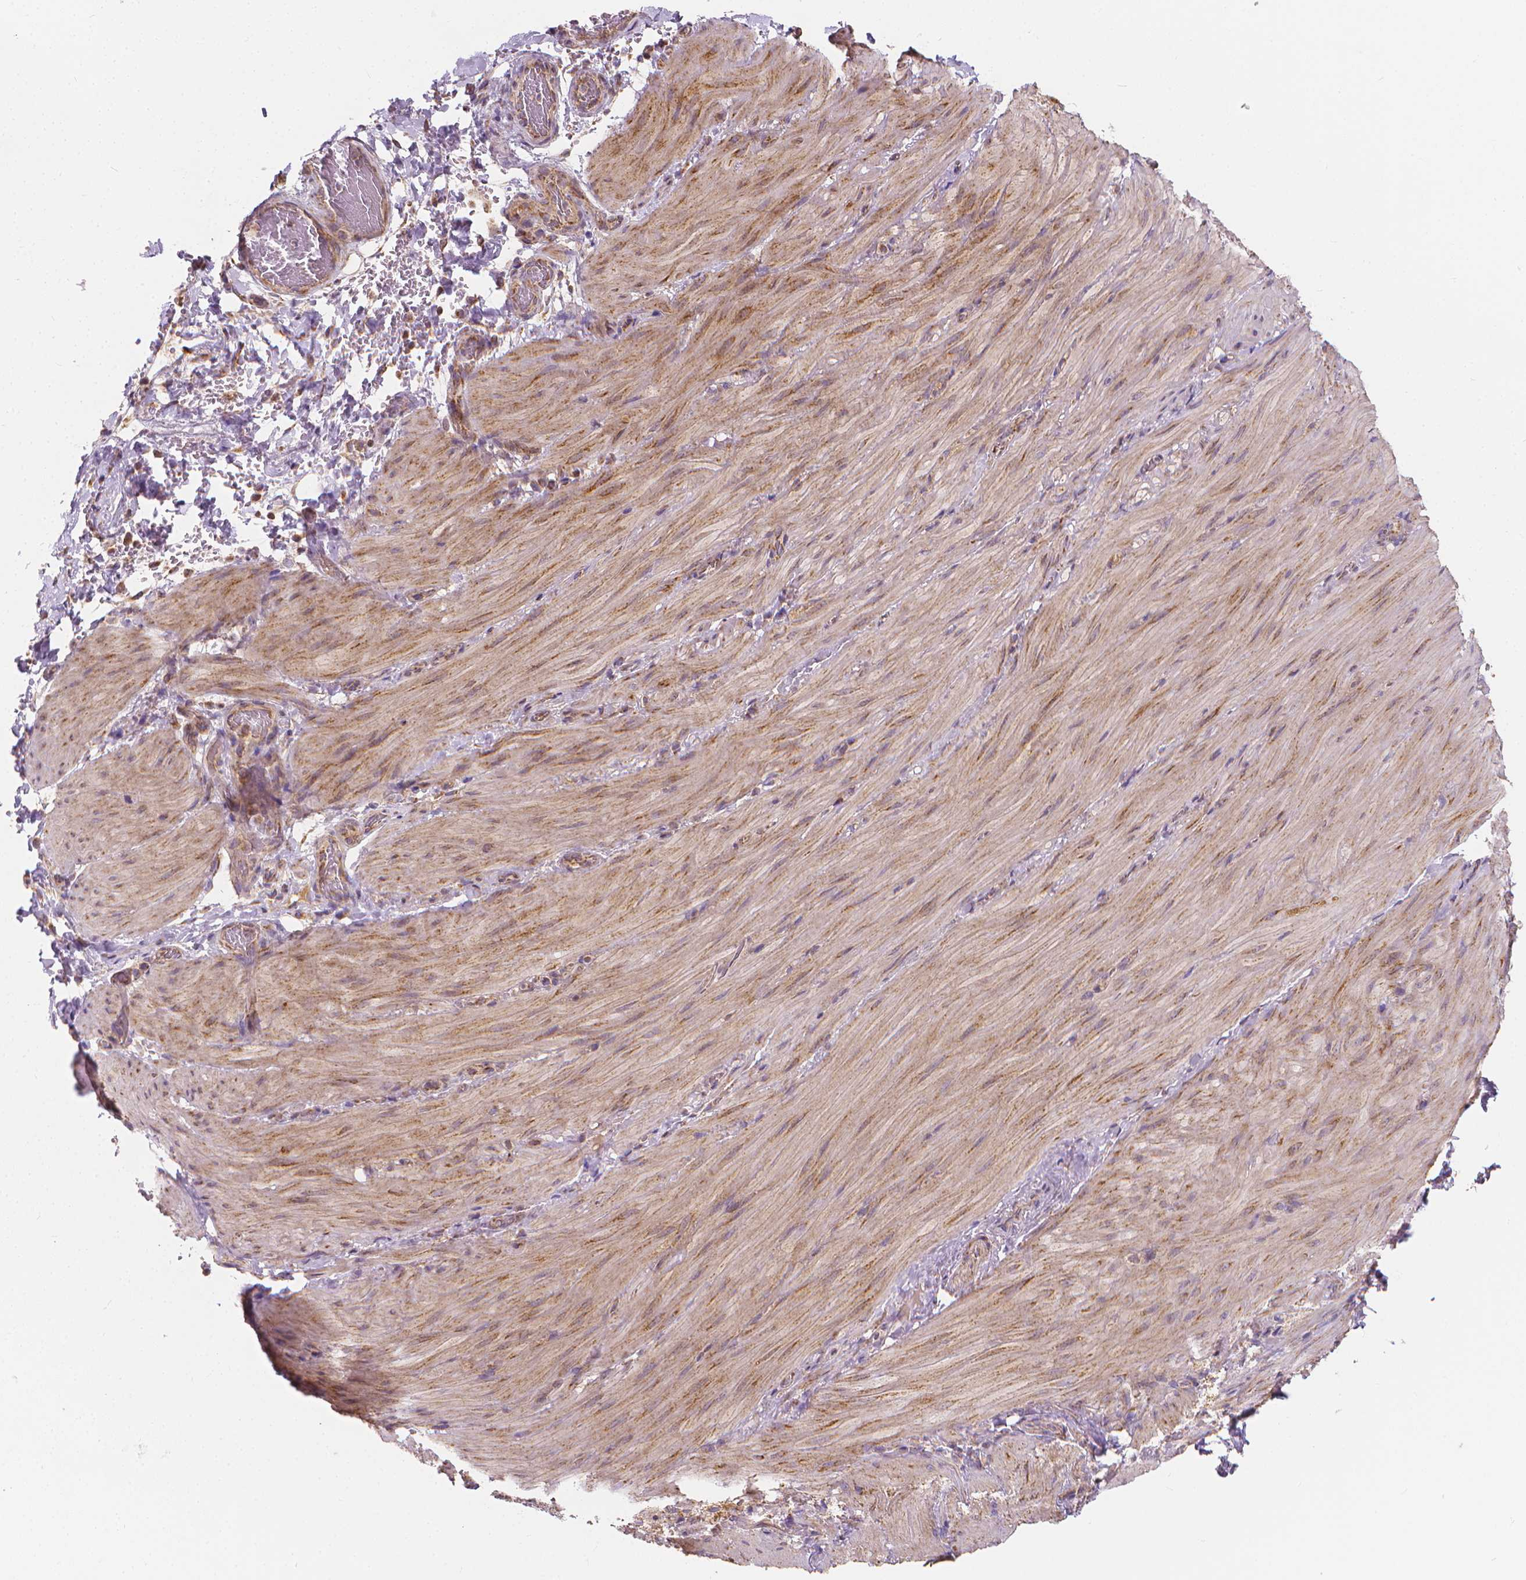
{"staining": {"intensity": "moderate", "quantity": "25%-75%", "location": "cytoplasmic/membranous"}, "tissue": "smooth muscle", "cell_type": "Smooth muscle cells", "image_type": "normal", "snomed": [{"axis": "morphology", "description": "Normal tissue, NOS"}, {"axis": "topography", "description": "Smooth muscle"}, {"axis": "topography", "description": "Colon"}], "caption": "This micrograph reveals immunohistochemistry (IHC) staining of benign smooth muscle, with medium moderate cytoplasmic/membranous staining in approximately 25%-75% of smooth muscle cells.", "gene": "SNCAIP", "patient": {"sex": "male", "age": 73}}